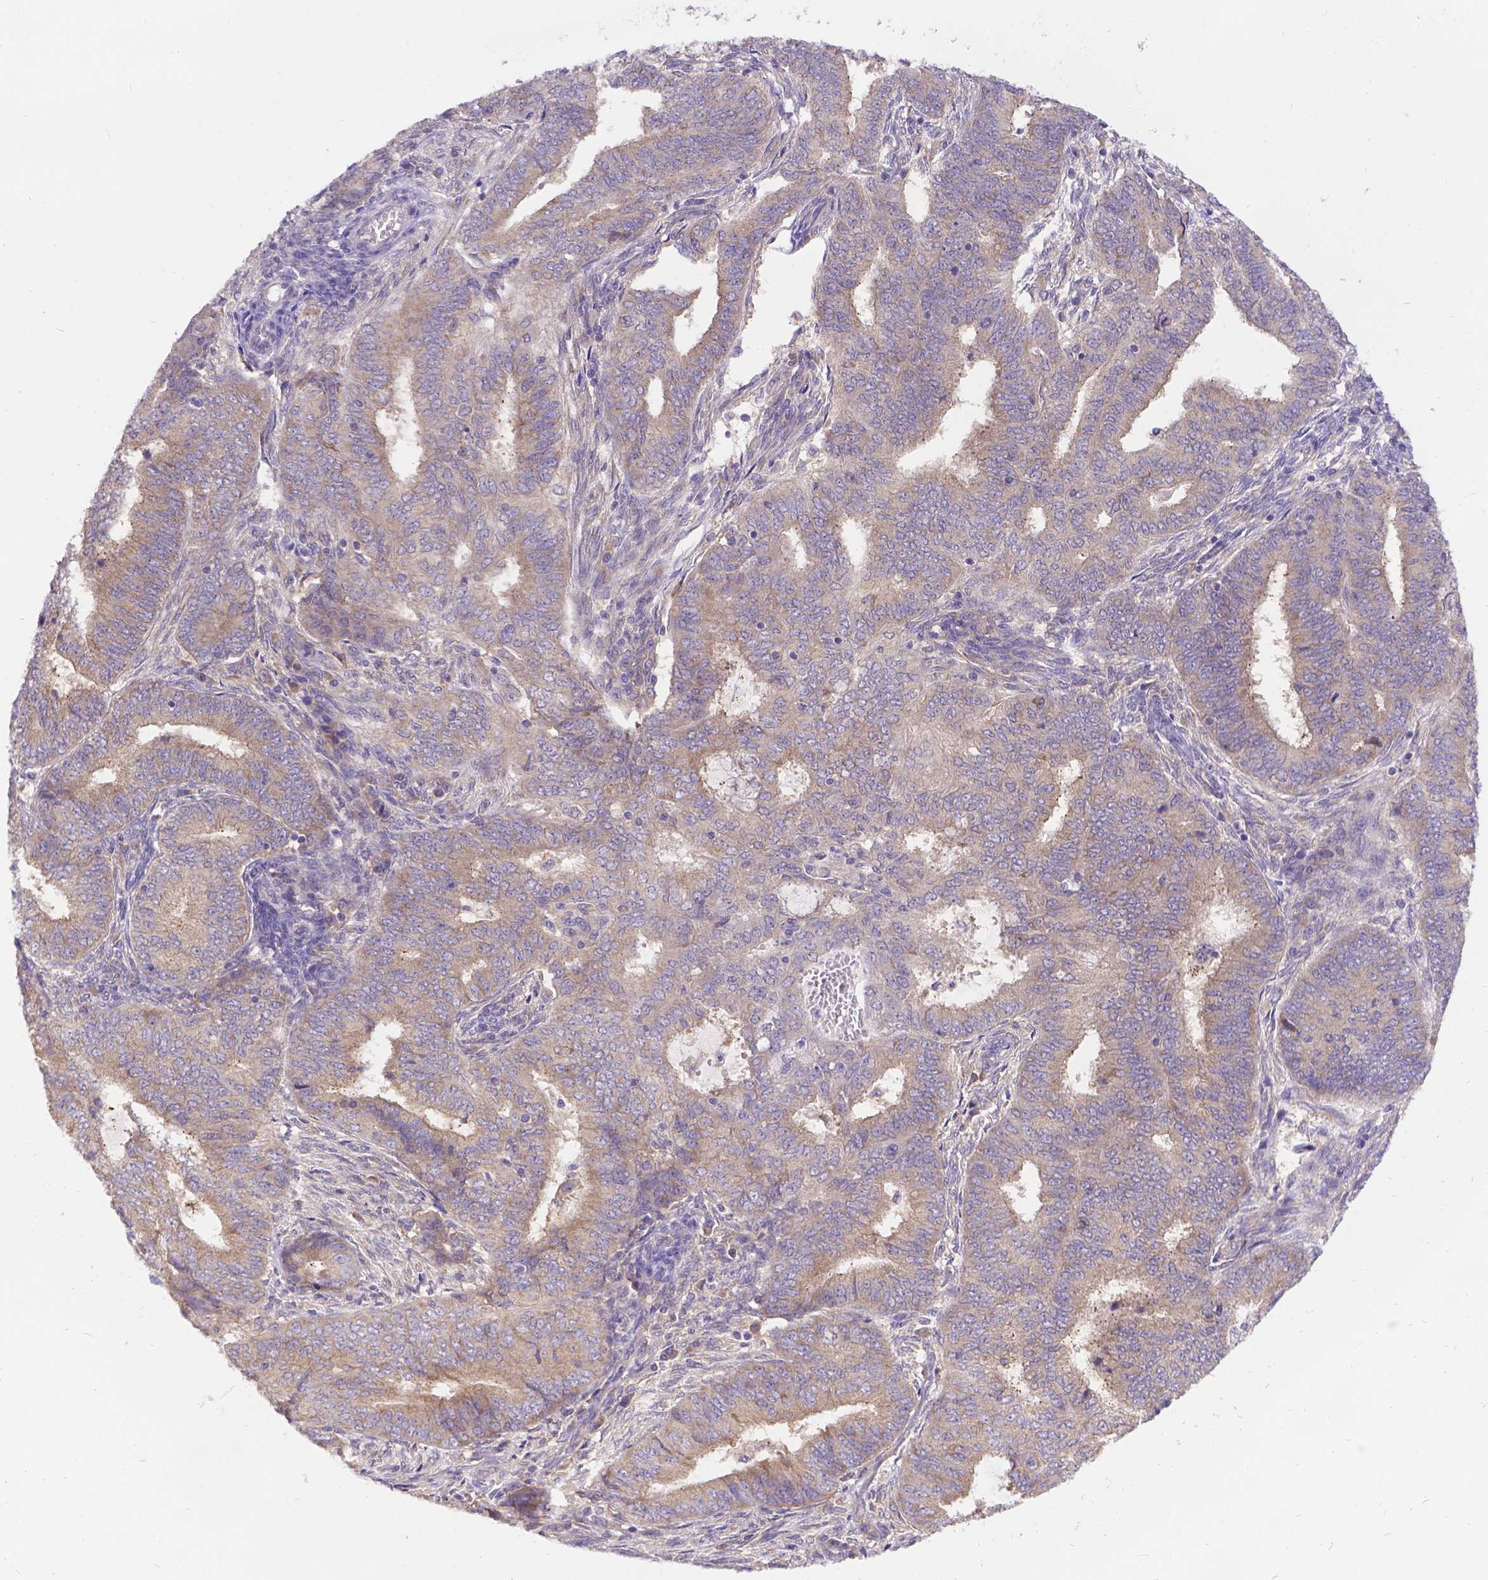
{"staining": {"intensity": "weak", "quantity": "25%-75%", "location": "cytoplasmic/membranous"}, "tissue": "endometrial cancer", "cell_type": "Tumor cells", "image_type": "cancer", "snomed": [{"axis": "morphology", "description": "Adenocarcinoma, NOS"}, {"axis": "topography", "description": "Endometrium"}], "caption": "Weak cytoplasmic/membranous positivity is identified in approximately 25%-75% of tumor cells in adenocarcinoma (endometrial).", "gene": "DENND6A", "patient": {"sex": "female", "age": 62}}